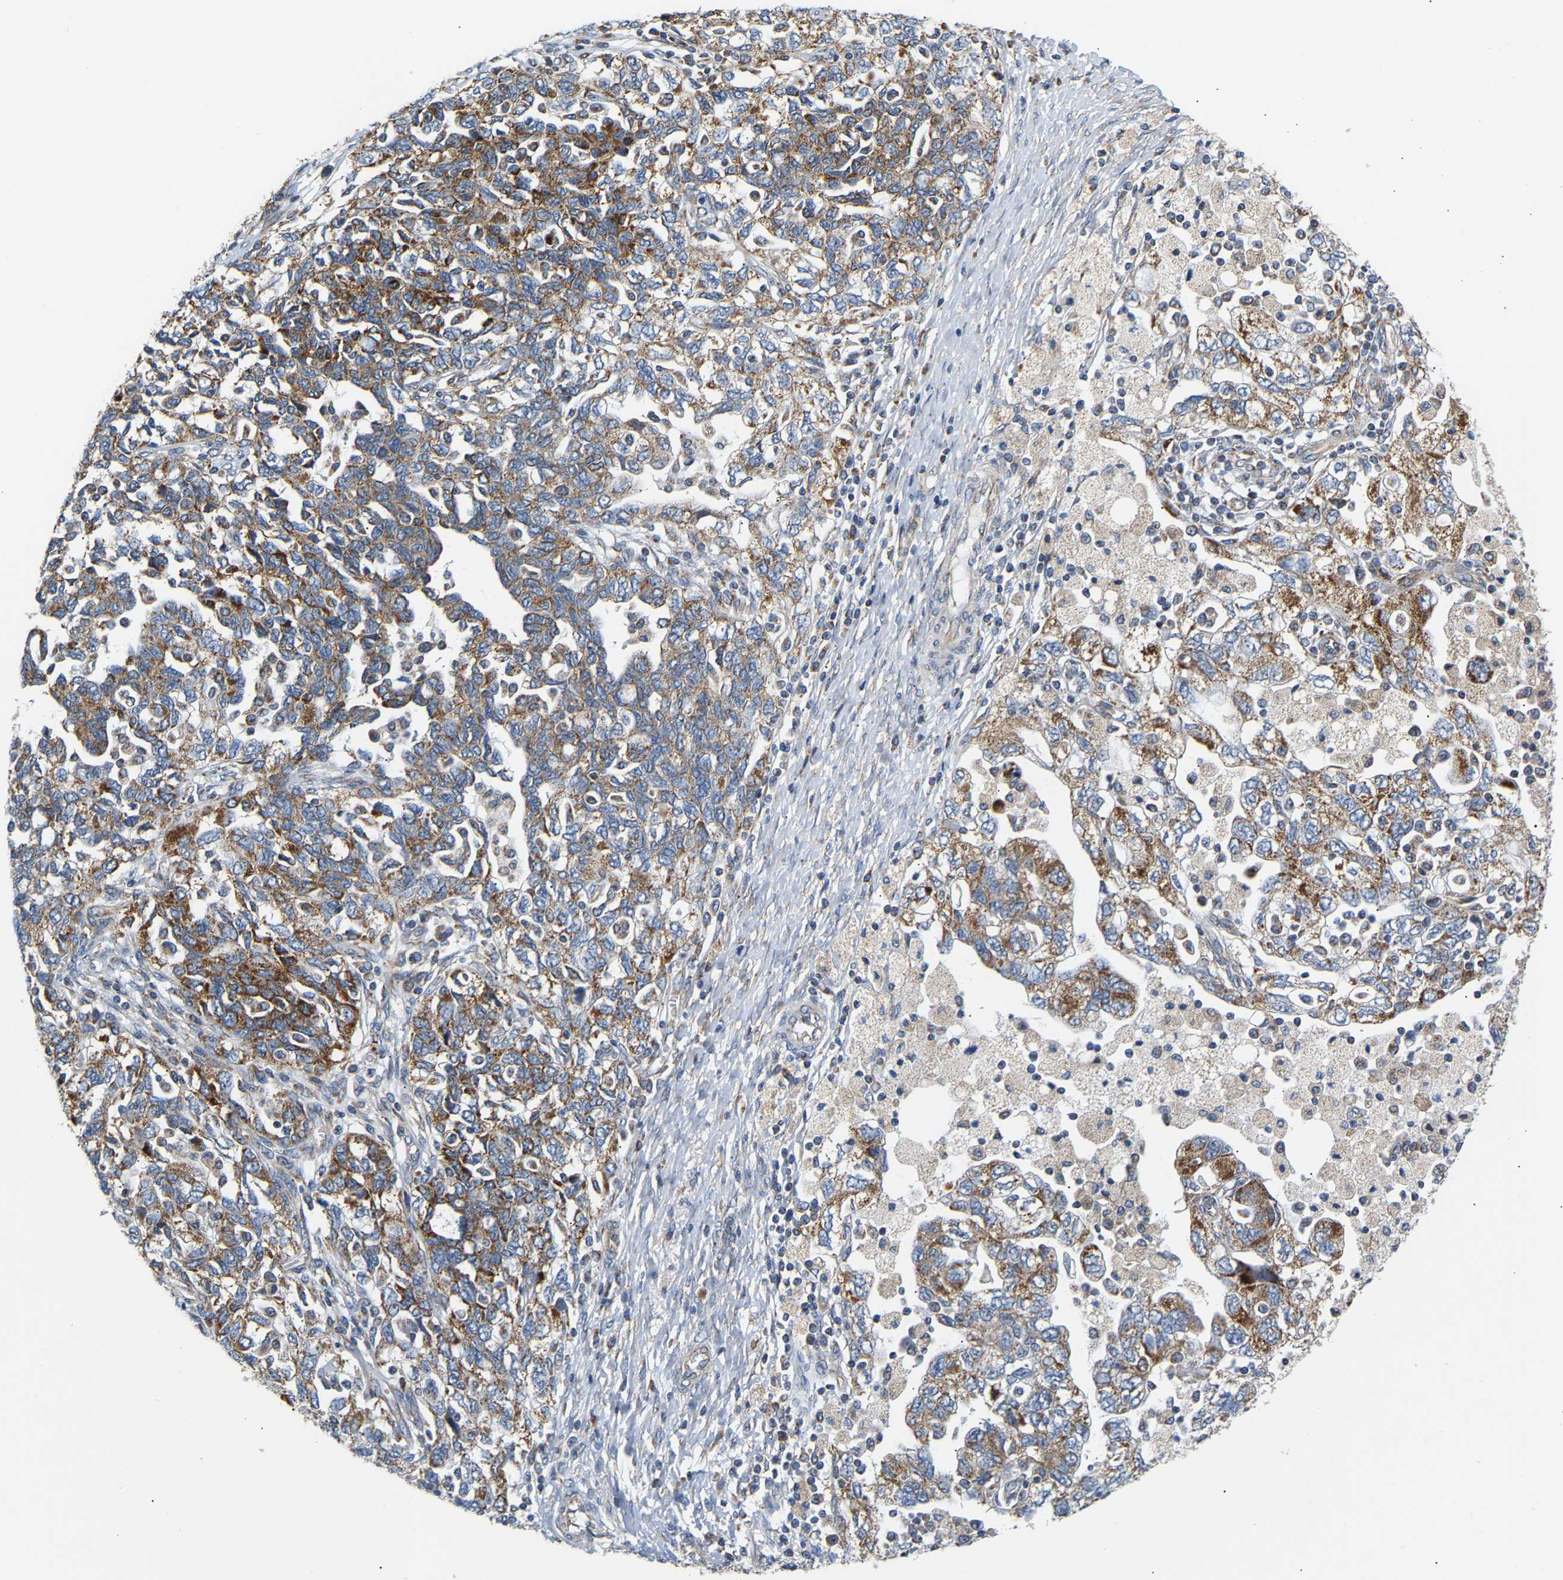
{"staining": {"intensity": "moderate", "quantity": ">75%", "location": "cytoplasmic/membranous"}, "tissue": "ovarian cancer", "cell_type": "Tumor cells", "image_type": "cancer", "snomed": [{"axis": "morphology", "description": "Carcinoma, NOS"}, {"axis": "morphology", "description": "Cystadenocarcinoma, serous, NOS"}, {"axis": "topography", "description": "Ovary"}], "caption": "About >75% of tumor cells in ovarian carcinoma reveal moderate cytoplasmic/membranous protein staining as visualized by brown immunohistochemical staining.", "gene": "TMEM168", "patient": {"sex": "female", "age": 69}}